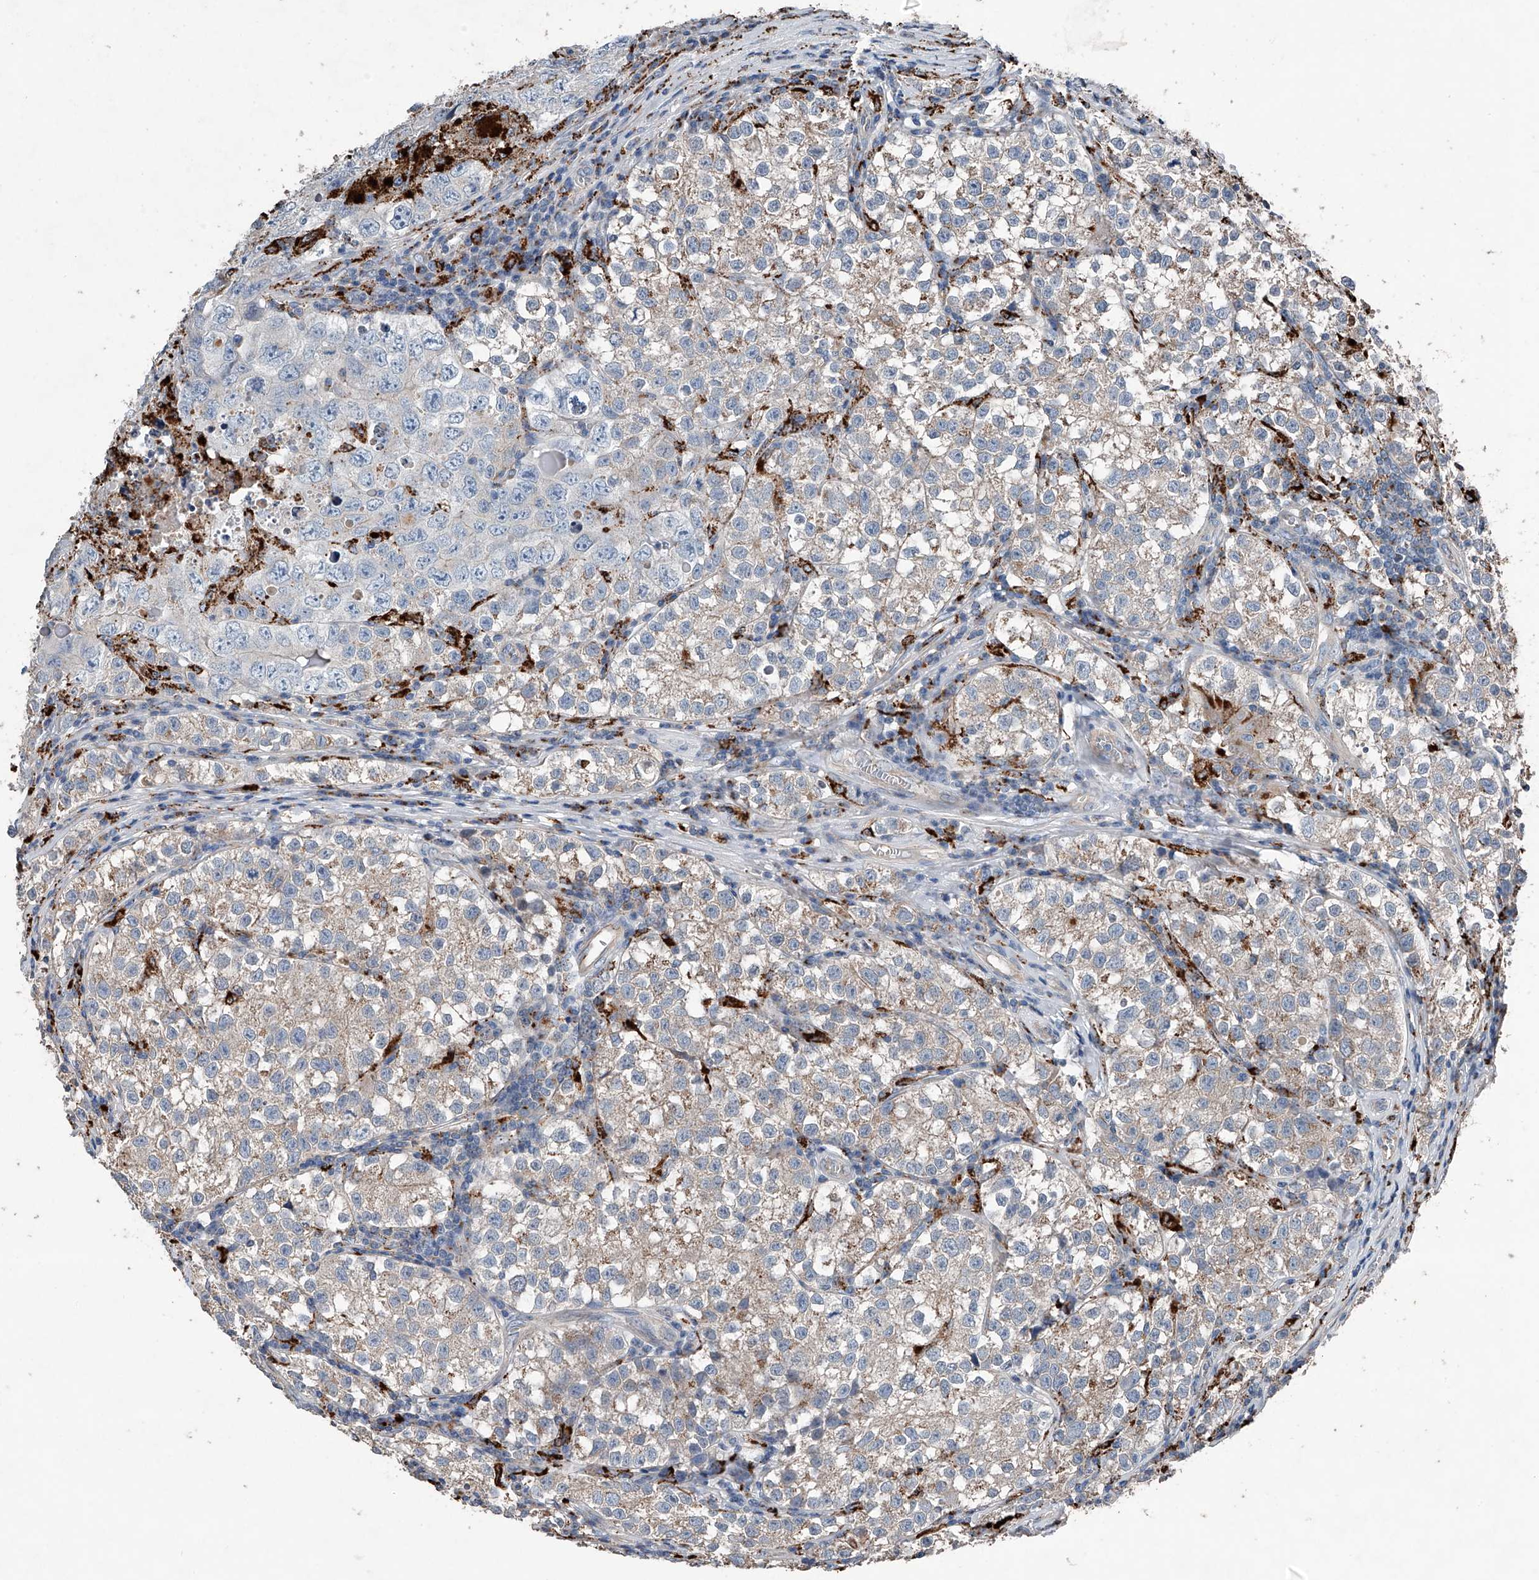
{"staining": {"intensity": "weak", "quantity": "<25%", "location": "cytoplasmic/membranous"}, "tissue": "testis cancer", "cell_type": "Tumor cells", "image_type": "cancer", "snomed": [{"axis": "morphology", "description": "Seminoma, NOS"}, {"axis": "morphology", "description": "Carcinoma, Embryonal, NOS"}, {"axis": "topography", "description": "Testis"}], "caption": "DAB immunohistochemical staining of human testis cancer (seminoma) shows no significant expression in tumor cells.", "gene": "ZNF772", "patient": {"sex": "male", "age": 43}}